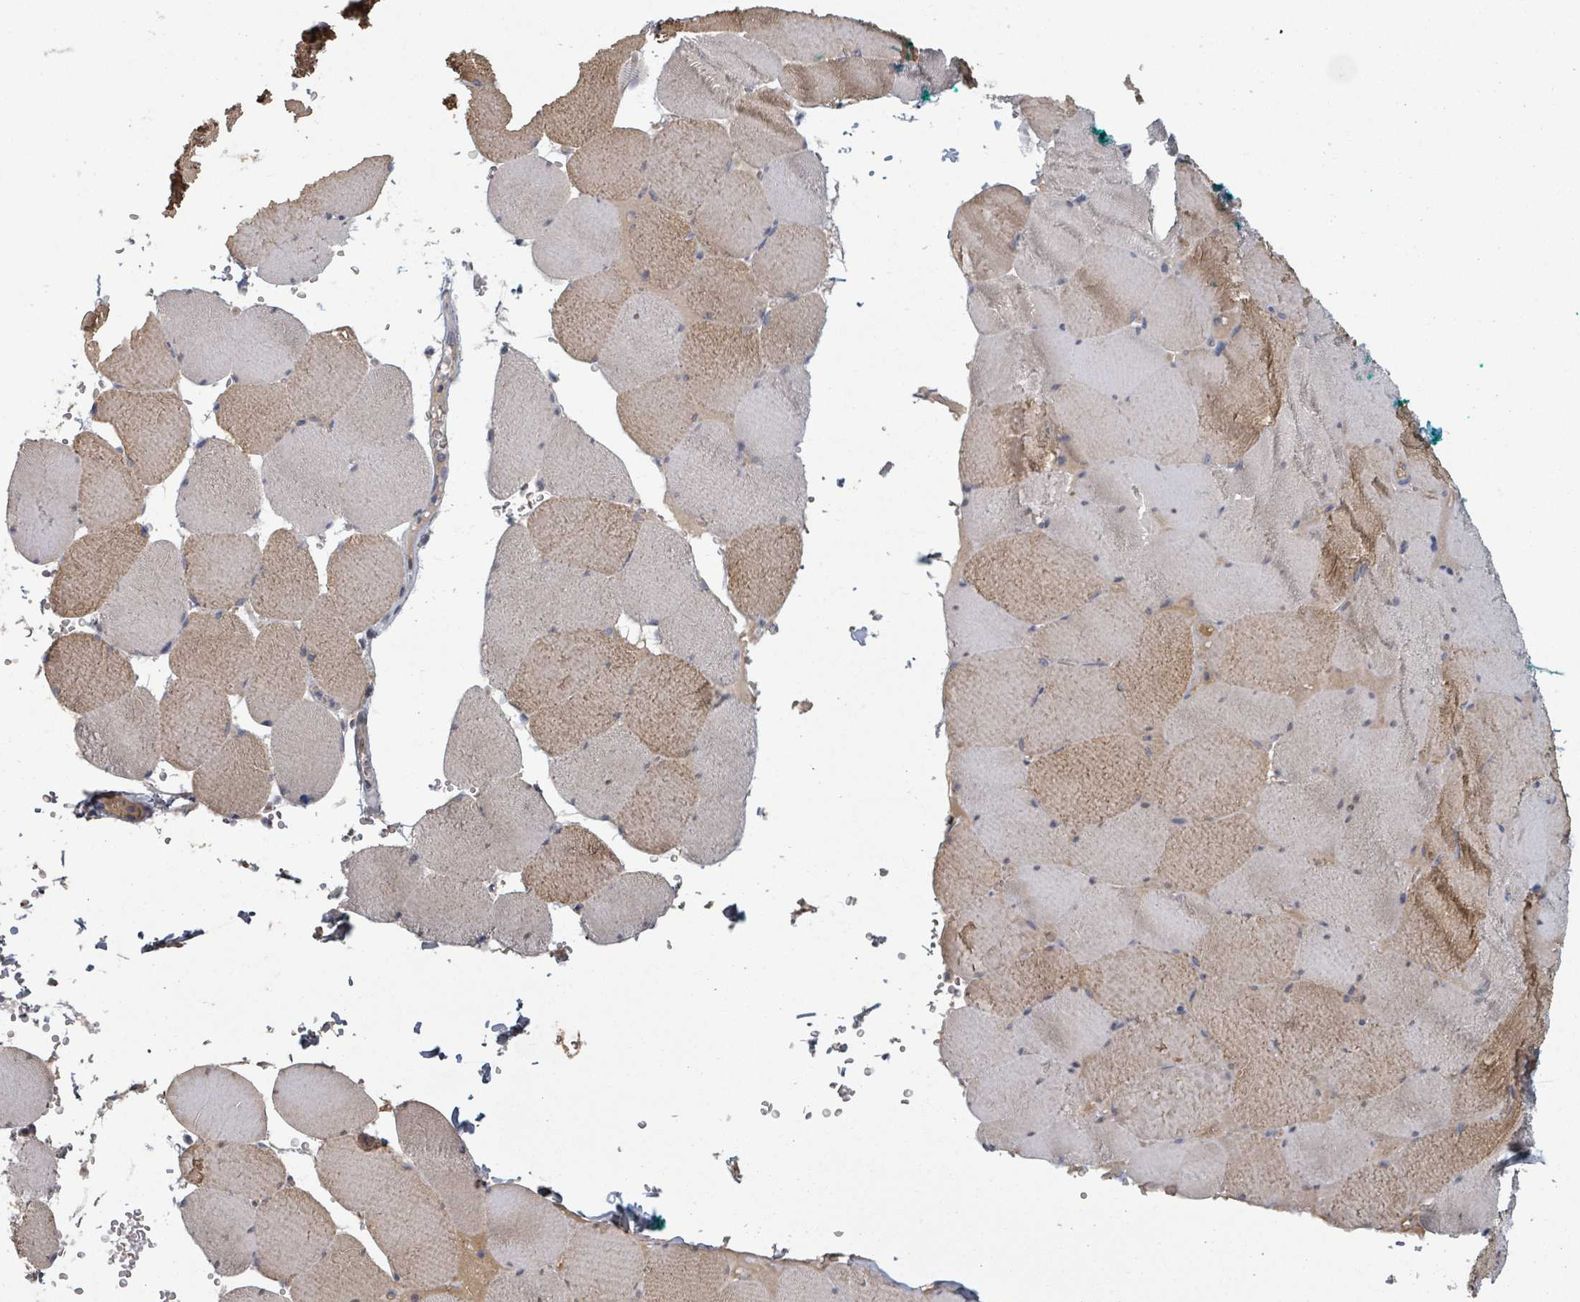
{"staining": {"intensity": "weak", "quantity": "25%-75%", "location": "cytoplasmic/membranous"}, "tissue": "skeletal muscle", "cell_type": "Myocytes", "image_type": "normal", "snomed": [{"axis": "morphology", "description": "Normal tissue, NOS"}, {"axis": "topography", "description": "Skeletal muscle"}, {"axis": "topography", "description": "Head-Neck"}], "caption": "Immunohistochemistry (DAB (3,3'-diaminobenzidine)) staining of benign human skeletal muscle displays weak cytoplasmic/membranous protein staining in about 25%-75% of myocytes. The staining was performed using DAB to visualize the protein expression in brown, while the nuclei were stained in blue with hematoxylin (Magnification: 20x).", "gene": "GABBR1", "patient": {"sex": "male", "age": 66}}